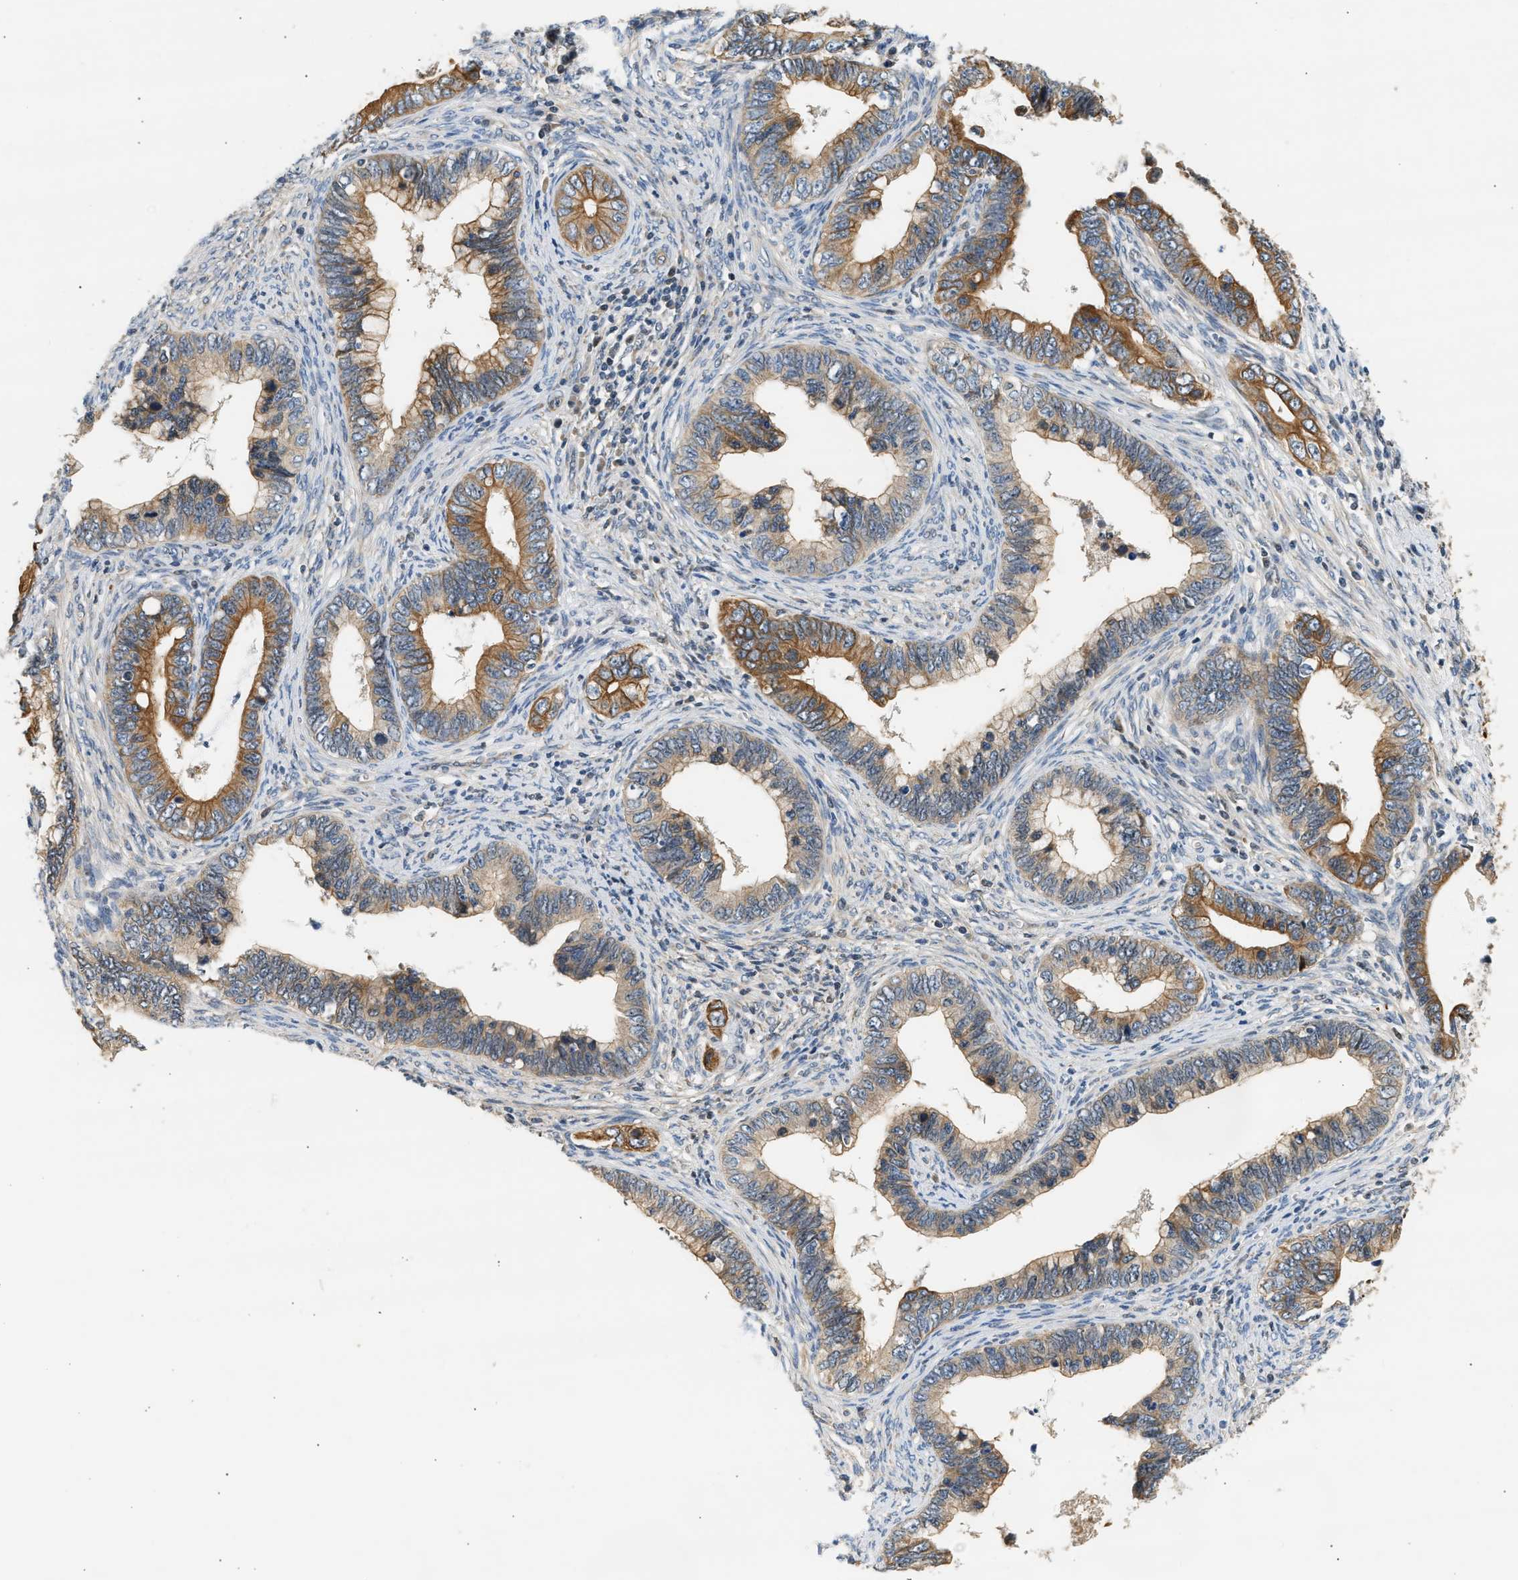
{"staining": {"intensity": "moderate", "quantity": ">75%", "location": "cytoplasmic/membranous"}, "tissue": "cervical cancer", "cell_type": "Tumor cells", "image_type": "cancer", "snomed": [{"axis": "morphology", "description": "Adenocarcinoma, NOS"}, {"axis": "topography", "description": "Cervix"}], "caption": "This histopathology image shows immunohistochemistry (IHC) staining of adenocarcinoma (cervical), with medium moderate cytoplasmic/membranous positivity in approximately >75% of tumor cells.", "gene": "WDR31", "patient": {"sex": "female", "age": 44}}